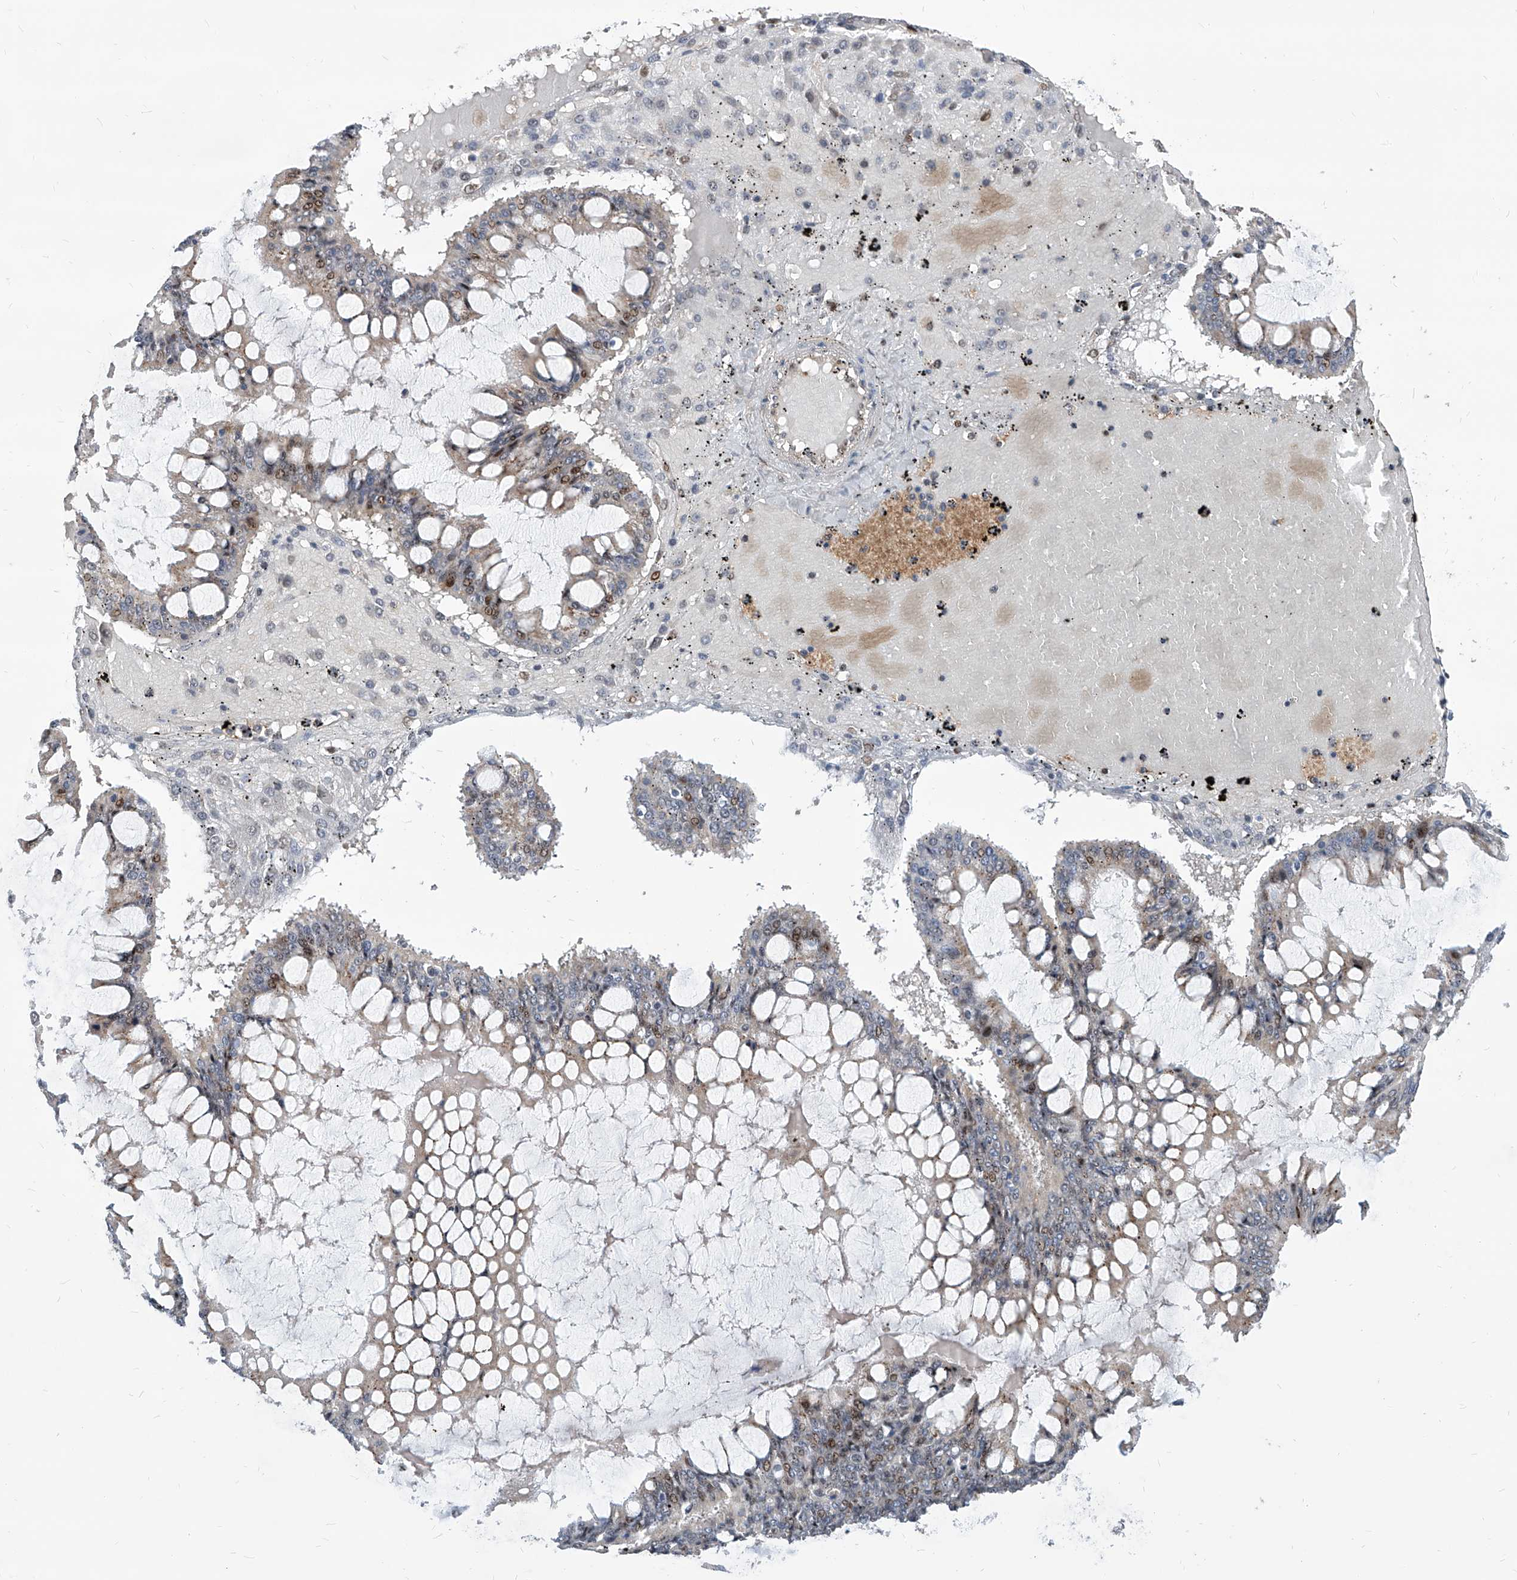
{"staining": {"intensity": "moderate", "quantity": "<25%", "location": "nuclear"}, "tissue": "ovarian cancer", "cell_type": "Tumor cells", "image_type": "cancer", "snomed": [{"axis": "morphology", "description": "Cystadenocarcinoma, mucinous, NOS"}, {"axis": "topography", "description": "Ovary"}], "caption": "A micrograph of ovarian mucinous cystadenocarcinoma stained for a protein demonstrates moderate nuclear brown staining in tumor cells.", "gene": "IRF2", "patient": {"sex": "female", "age": 73}}